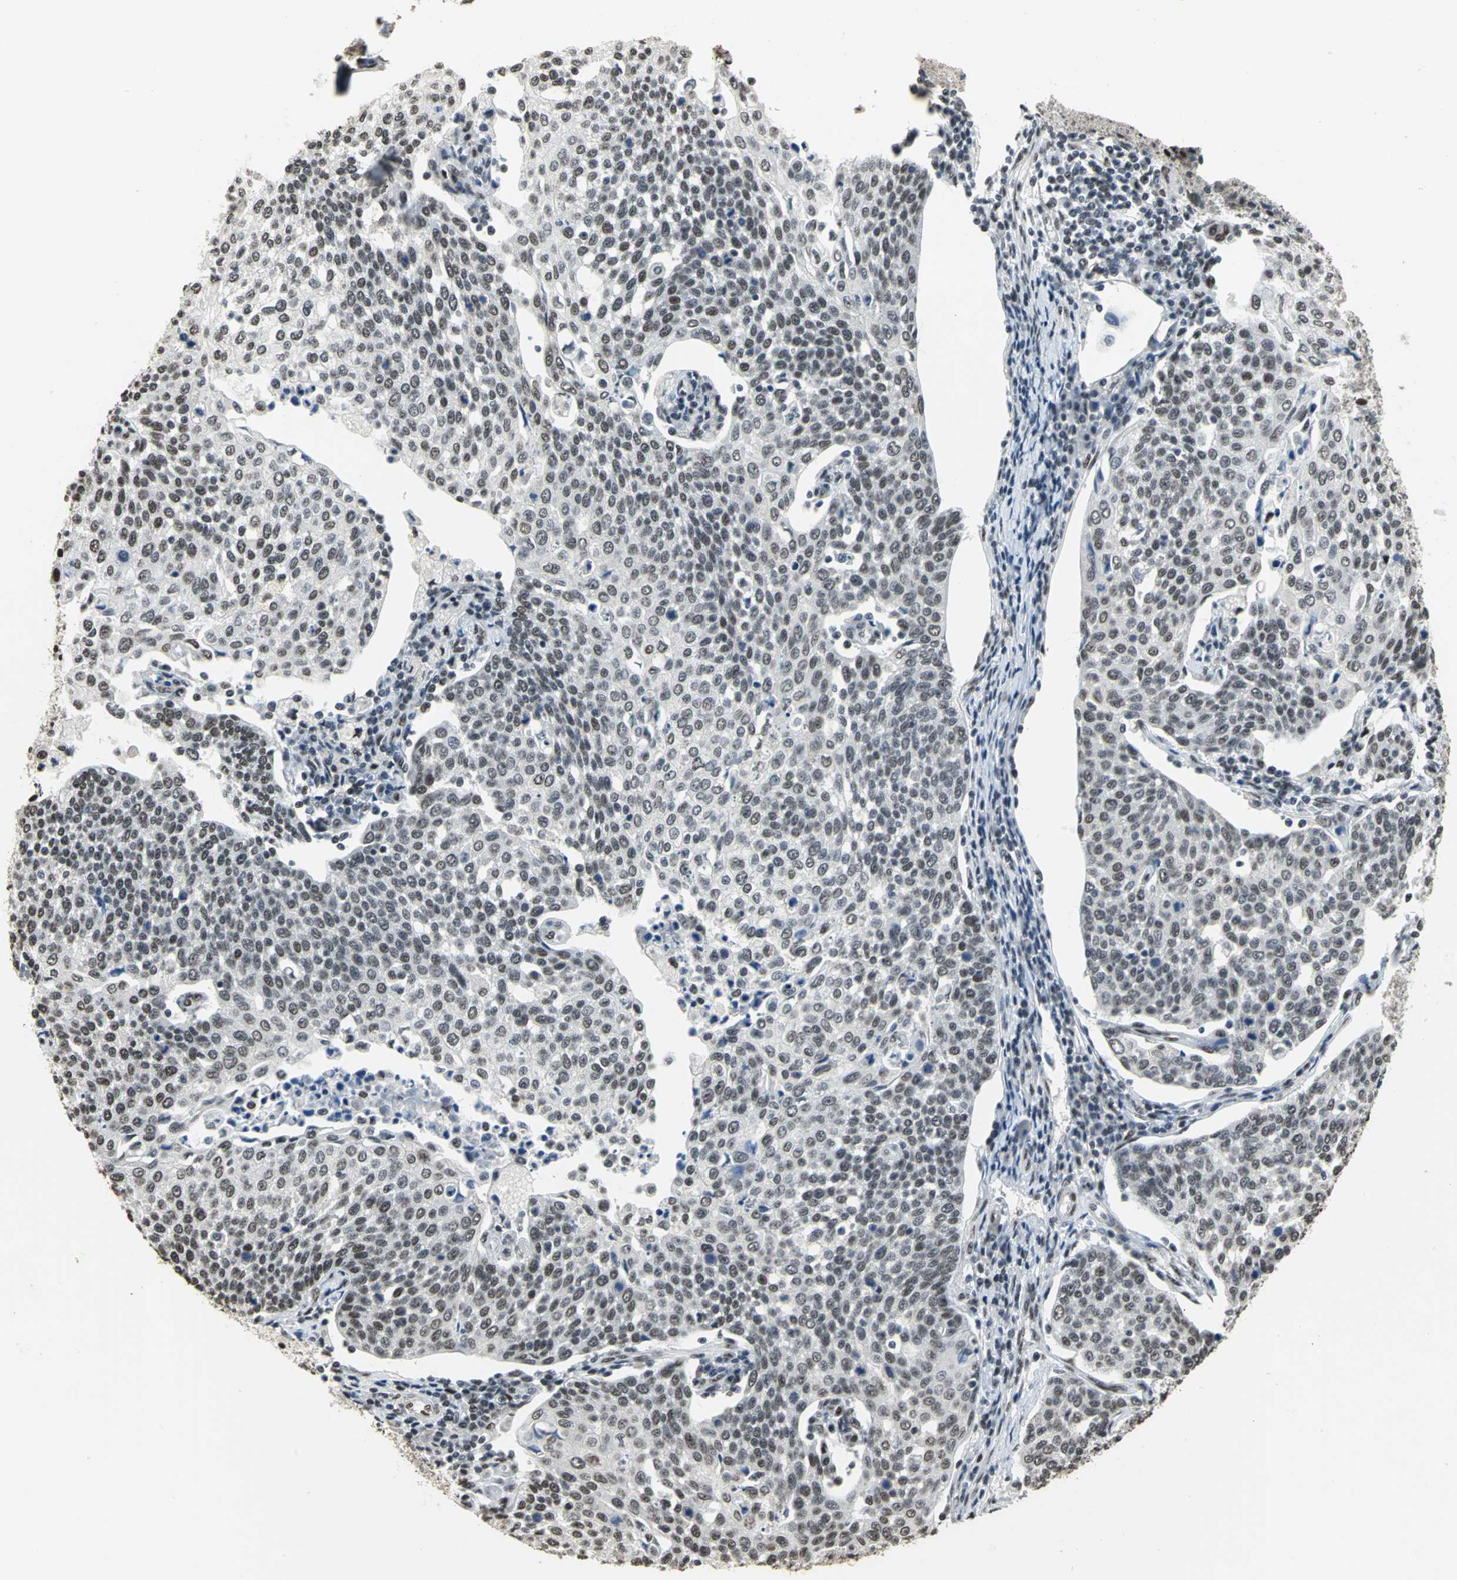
{"staining": {"intensity": "moderate", "quantity": ">75%", "location": "nuclear"}, "tissue": "cervical cancer", "cell_type": "Tumor cells", "image_type": "cancer", "snomed": [{"axis": "morphology", "description": "Squamous cell carcinoma, NOS"}, {"axis": "topography", "description": "Cervix"}], "caption": "Human cervical cancer (squamous cell carcinoma) stained with a brown dye displays moderate nuclear positive expression in approximately >75% of tumor cells.", "gene": "CCDC88C", "patient": {"sex": "female", "age": 34}}